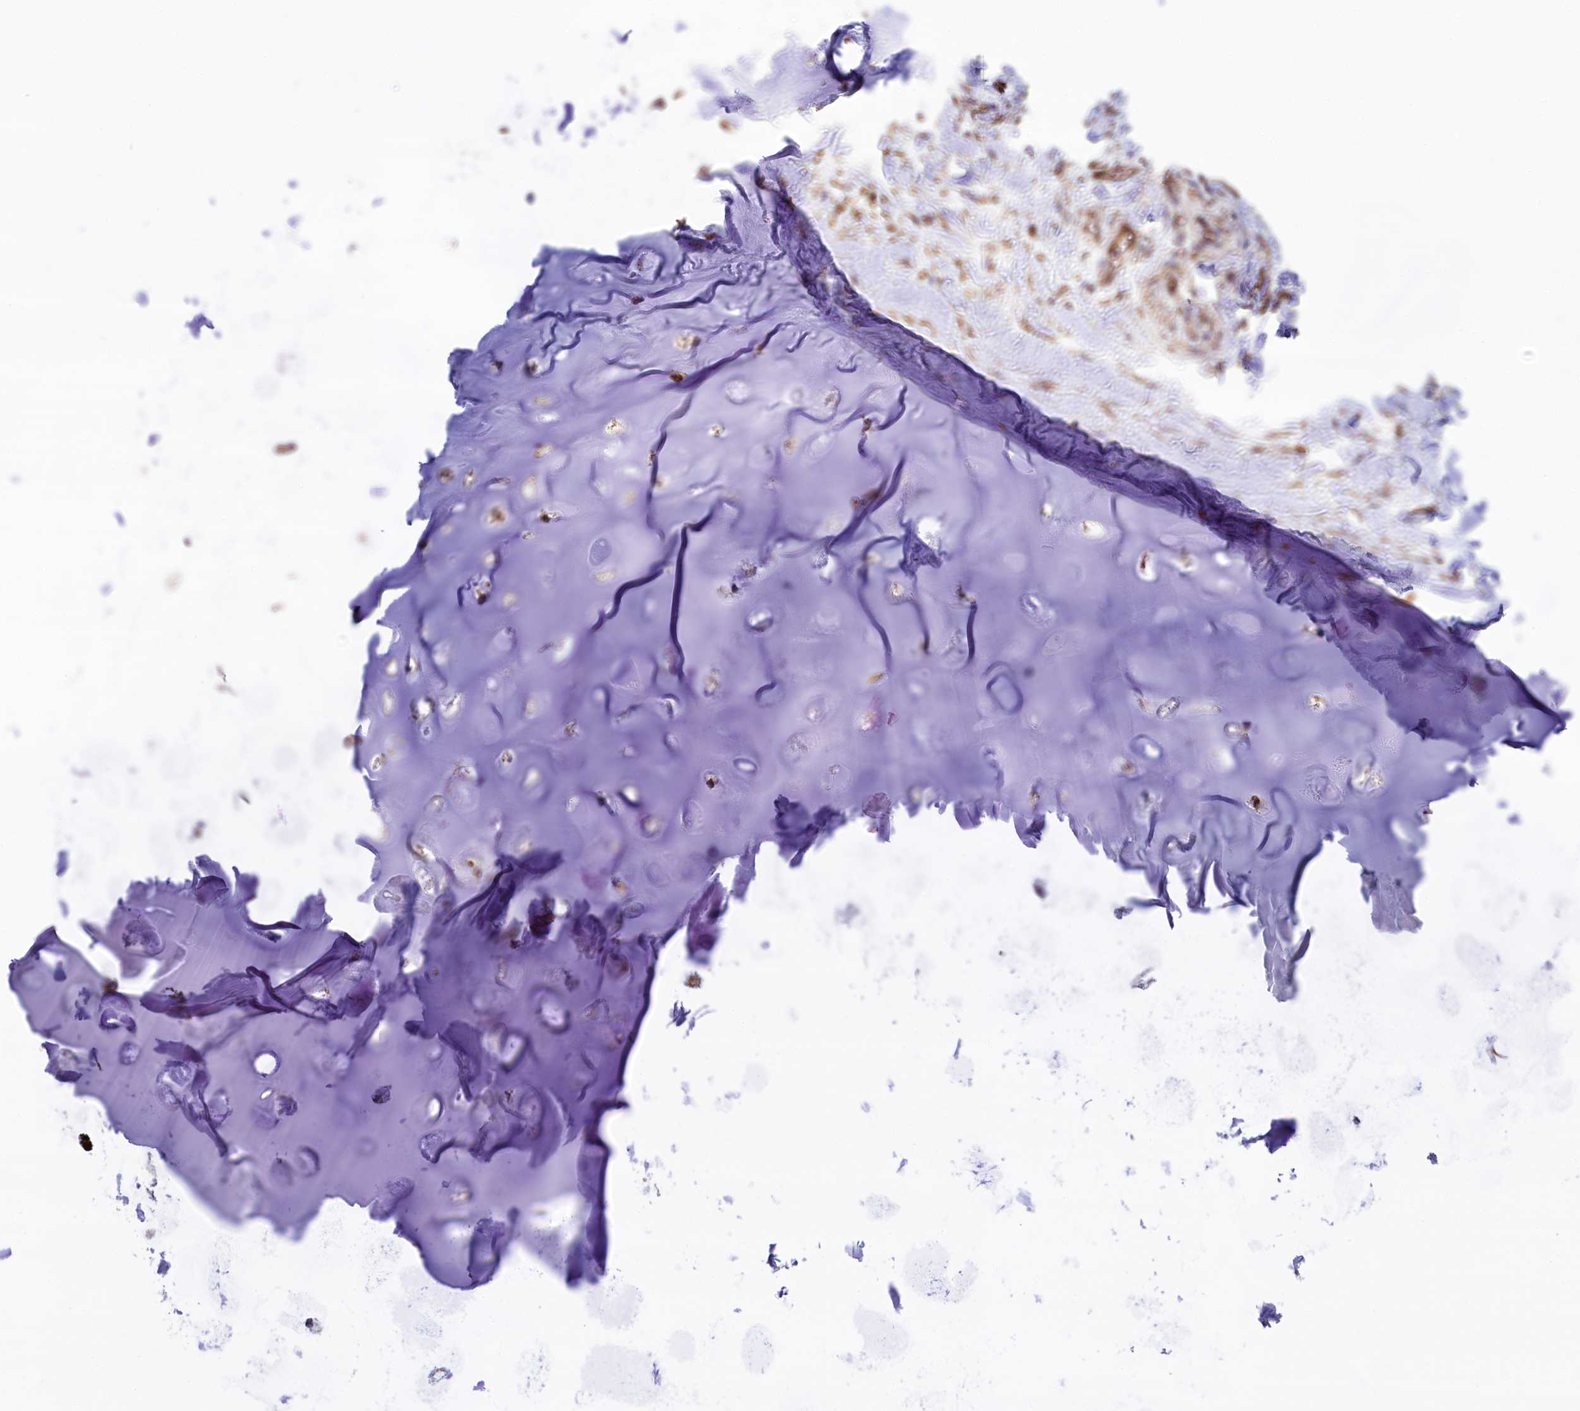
{"staining": {"intensity": "moderate", "quantity": "25%-75%", "location": "cytoplasmic/membranous"}, "tissue": "adipose tissue", "cell_type": "Adipocytes", "image_type": "normal", "snomed": [{"axis": "morphology", "description": "Normal tissue, NOS"}, {"axis": "topography", "description": "Lymph node"}, {"axis": "topography", "description": "Cartilage tissue"}, {"axis": "topography", "description": "Bronchus"}], "caption": "An IHC micrograph of unremarkable tissue is shown. Protein staining in brown shows moderate cytoplasmic/membranous positivity in adipose tissue within adipocytes.", "gene": "GATB", "patient": {"sex": "male", "age": 63}}